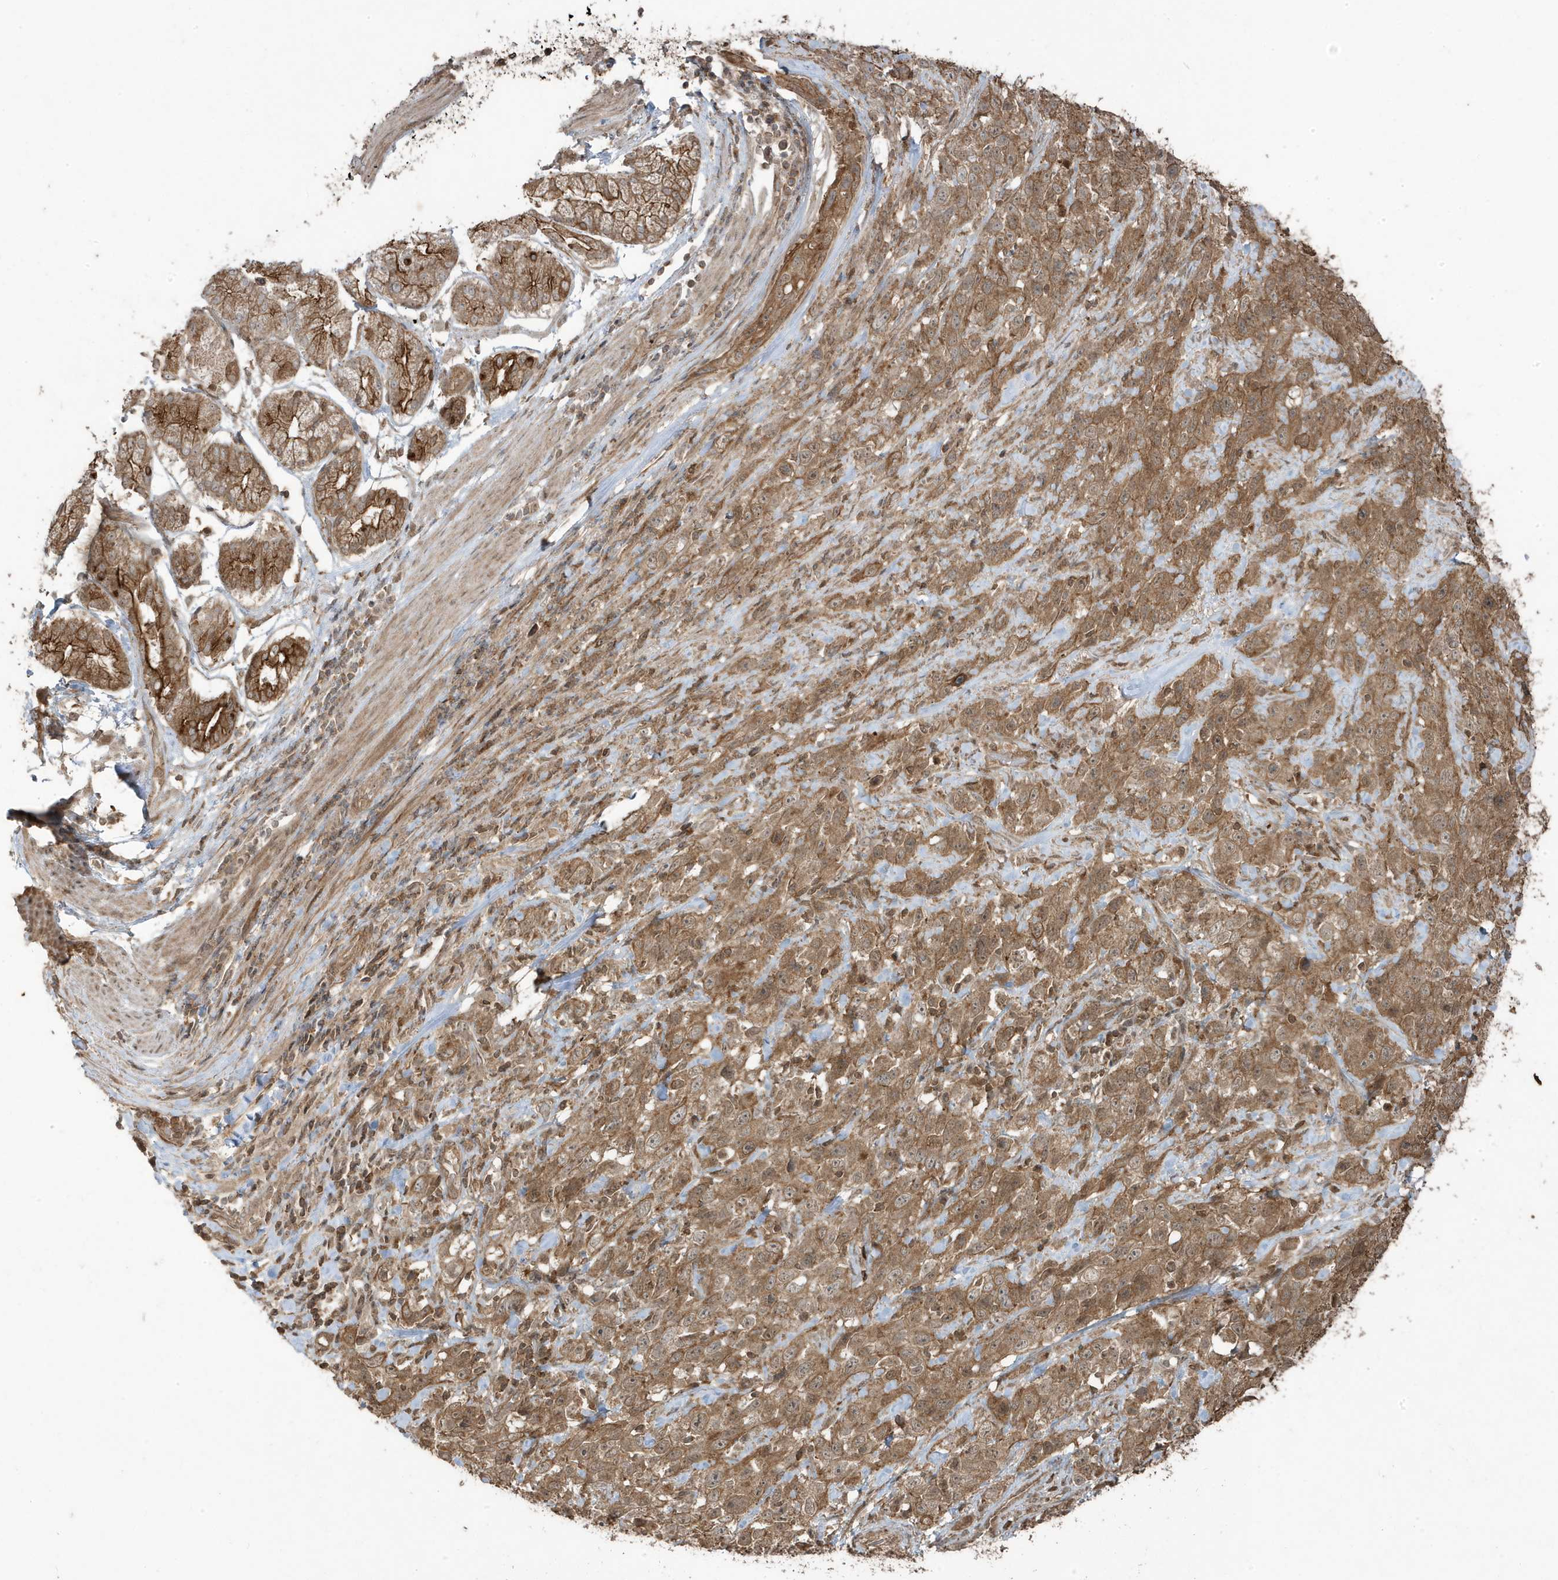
{"staining": {"intensity": "moderate", "quantity": ">75%", "location": "cytoplasmic/membranous"}, "tissue": "stomach cancer", "cell_type": "Tumor cells", "image_type": "cancer", "snomed": [{"axis": "morphology", "description": "Normal tissue, NOS"}, {"axis": "morphology", "description": "Adenocarcinoma, NOS"}, {"axis": "topography", "description": "Lymph node"}, {"axis": "topography", "description": "Stomach"}], "caption": "About >75% of tumor cells in stomach cancer (adenocarcinoma) exhibit moderate cytoplasmic/membranous protein positivity as visualized by brown immunohistochemical staining.", "gene": "ASAP1", "patient": {"sex": "male", "age": 48}}